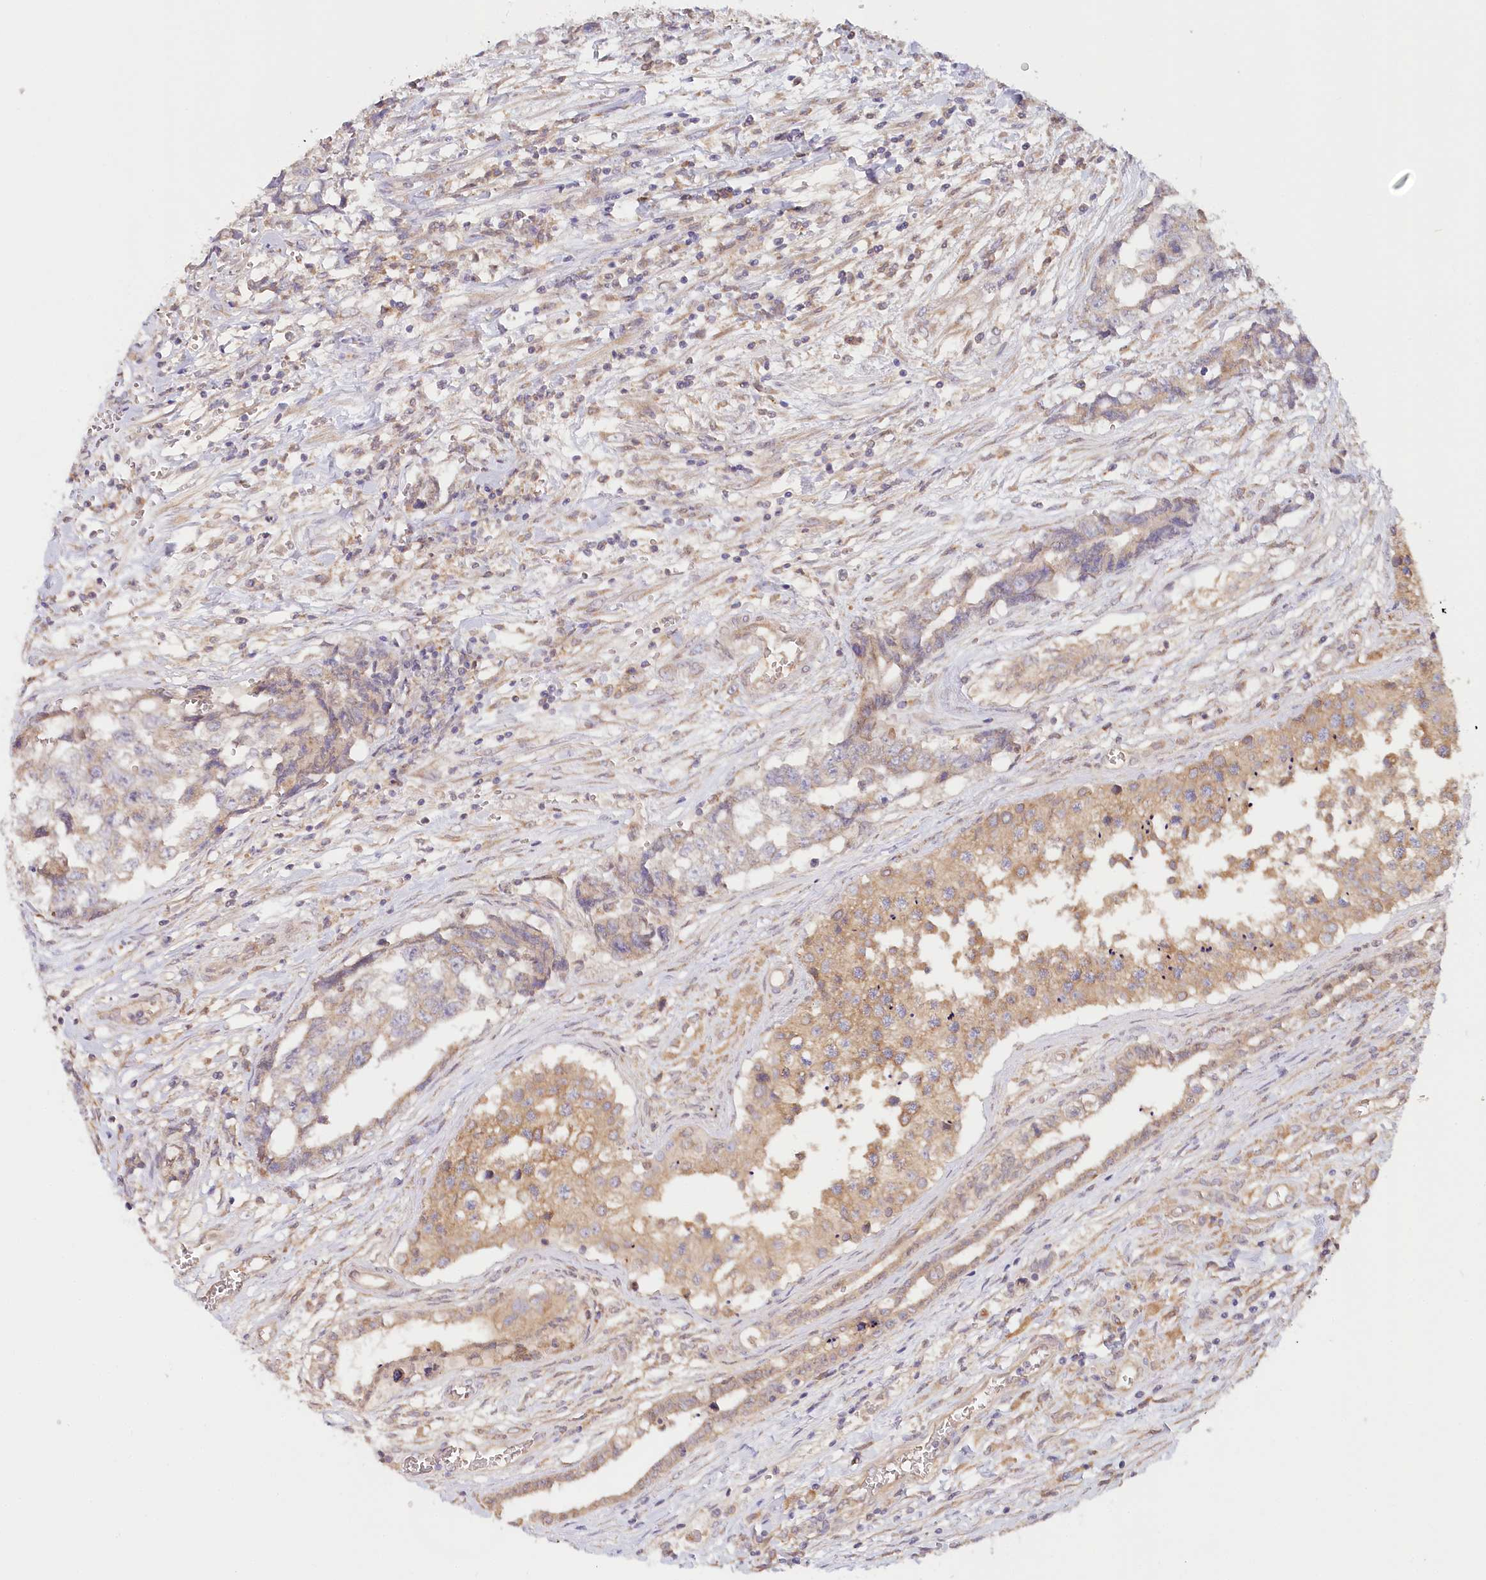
{"staining": {"intensity": "weak", "quantity": "<25%", "location": "cytoplasmic/membranous"}, "tissue": "testis cancer", "cell_type": "Tumor cells", "image_type": "cancer", "snomed": [{"axis": "morphology", "description": "Carcinoma, Embryonal, NOS"}, {"axis": "topography", "description": "Testis"}], "caption": "DAB immunohistochemical staining of human testis cancer (embryonal carcinoma) shows no significant positivity in tumor cells. Brightfield microscopy of immunohistochemistry stained with DAB (brown) and hematoxylin (blue), captured at high magnification.", "gene": "PAIP2", "patient": {"sex": "male", "age": 31}}